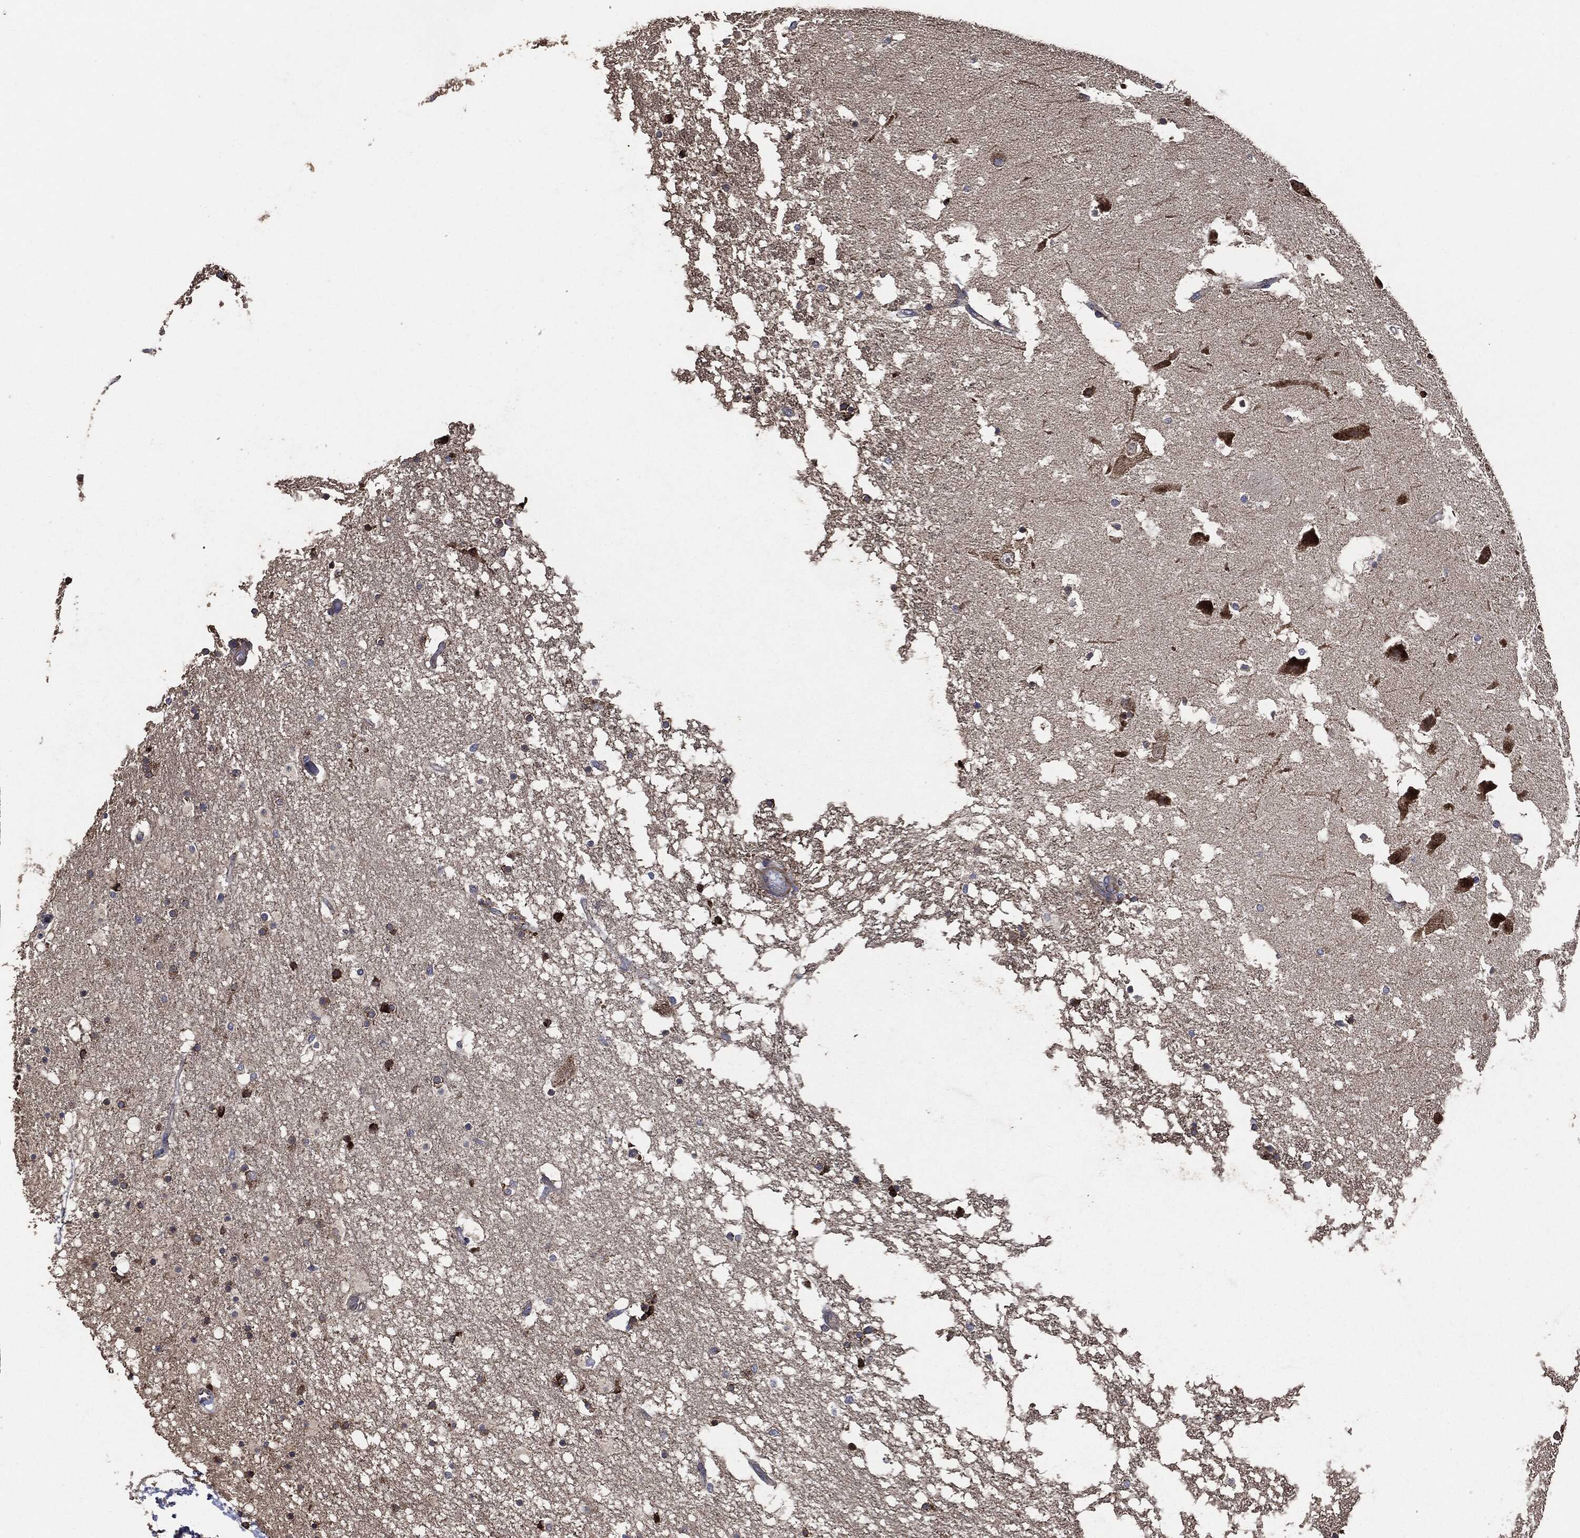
{"staining": {"intensity": "negative", "quantity": "none", "location": "none"}, "tissue": "hippocampus", "cell_type": "Glial cells", "image_type": "normal", "snomed": [{"axis": "morphology", "description": "Normal tissue, NOS"}, {"axis": "topography", "description": "Hippocampus"}], "caption": "An immunohistochemistry histopathology image of unremarkable hippocampus is shown. There is no staining in glial cells of hippocampus. The staining was performed using DAB to visualize the protein expression in brown, while the nuclei were stained in blue with hematoxylin (Magnification: 20x).", "gene": "STK3", "patient": {"sex": "male", "age": 51}}